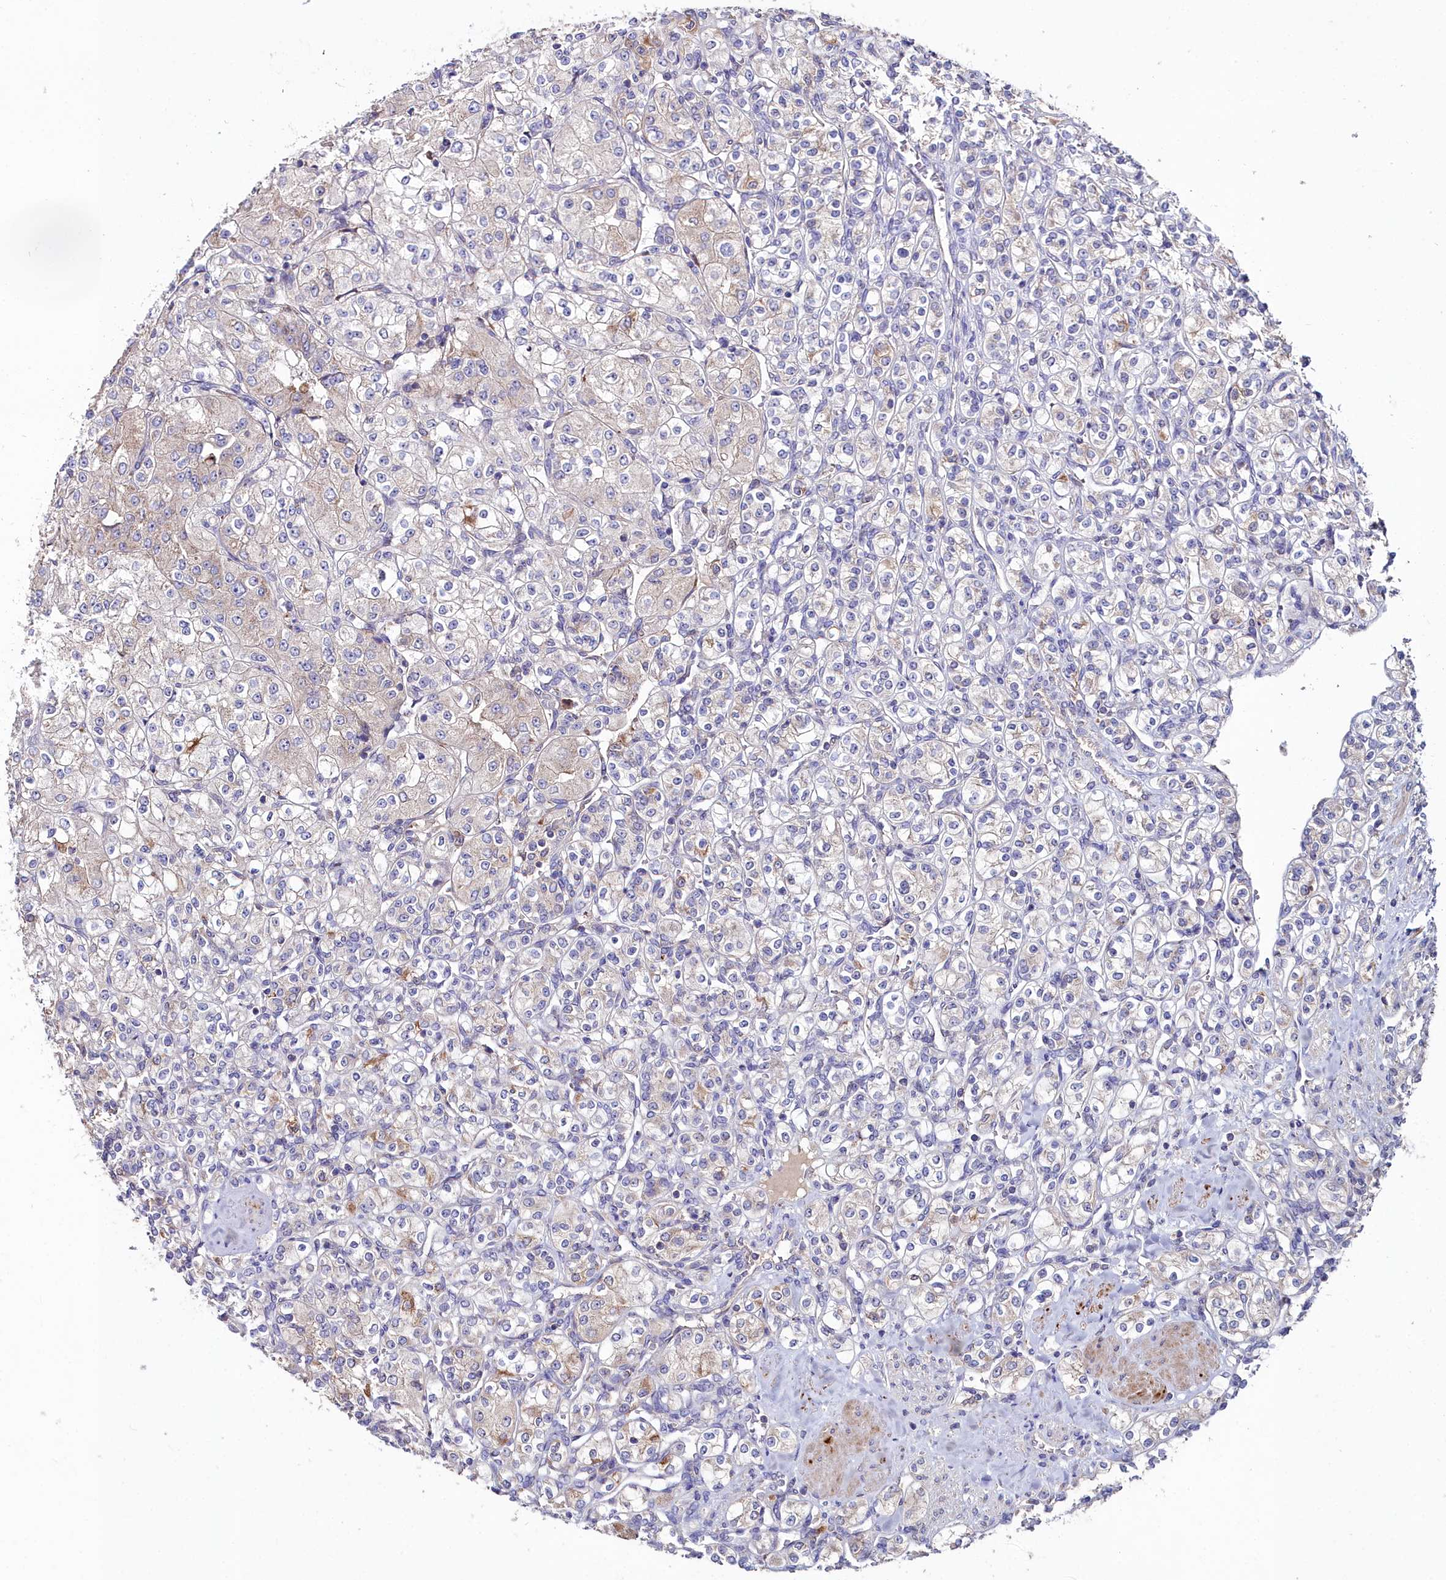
{"staining": {"intensity": "moderate", "quantity": "<25%", "location": "cytoplasmic/membranous"}, "tissue": "renal cancer", "cell_type": "Tumor cells", "image_type": "cancer", "snomed": [{"axis": "morphology", "description": "Adenocarcinoma, NOS"}, {"axis": "topography", "description": "Kidney"}], "caption": "This image displays renal cancer (adenocarcinoma) stained with immunohistochemistry (IHC) to label a protein in brown. The cytoplasmic/membranous of tumor cells show moderate positivity for the protein. Nuclei are counter-stained blue.", "gene": "AMBRA1", "patient": {"sex": "male", "age": 77}}